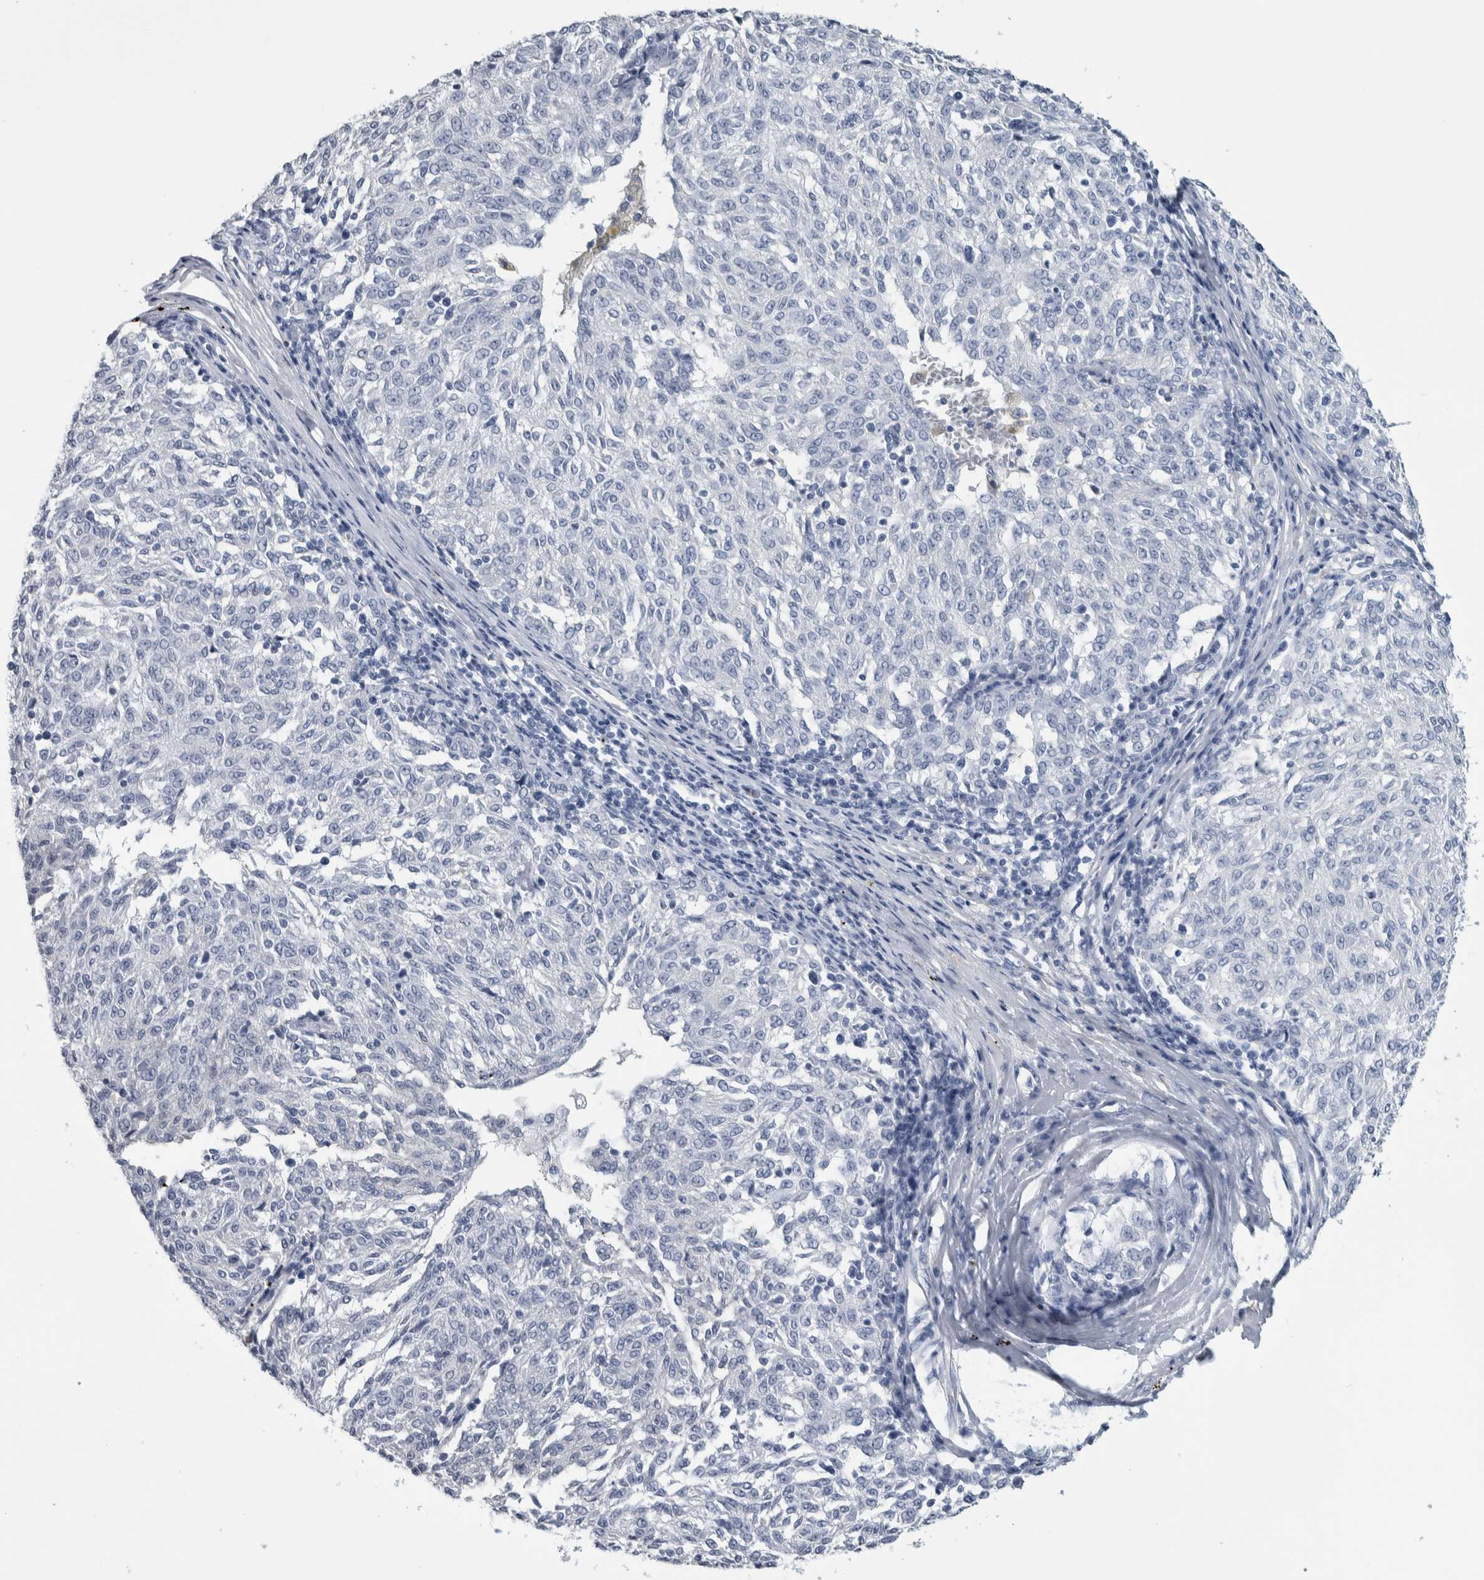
{"staining": {"intensity": "negative", "quantity": "none", "location": "none"}, "tissue": "melanoma", "cell_type": "Tumor cells", "image_type": "cancer", "snomed": [{"axis": "morphology", "description": "Malignant melanoma, NOS"}, {"axis": "topography", "description": "Skin"}], "caption": "This is a histopathology image of immunohistochemistry staining of malignant melanoma, which shows no positivity in tumor cells. (DAB immunohistochemistry (IHC) visualized using brightfield microscopy, high magnification).", "gene": "CDH17", "patient": {"sex": "female", "age": 72}}